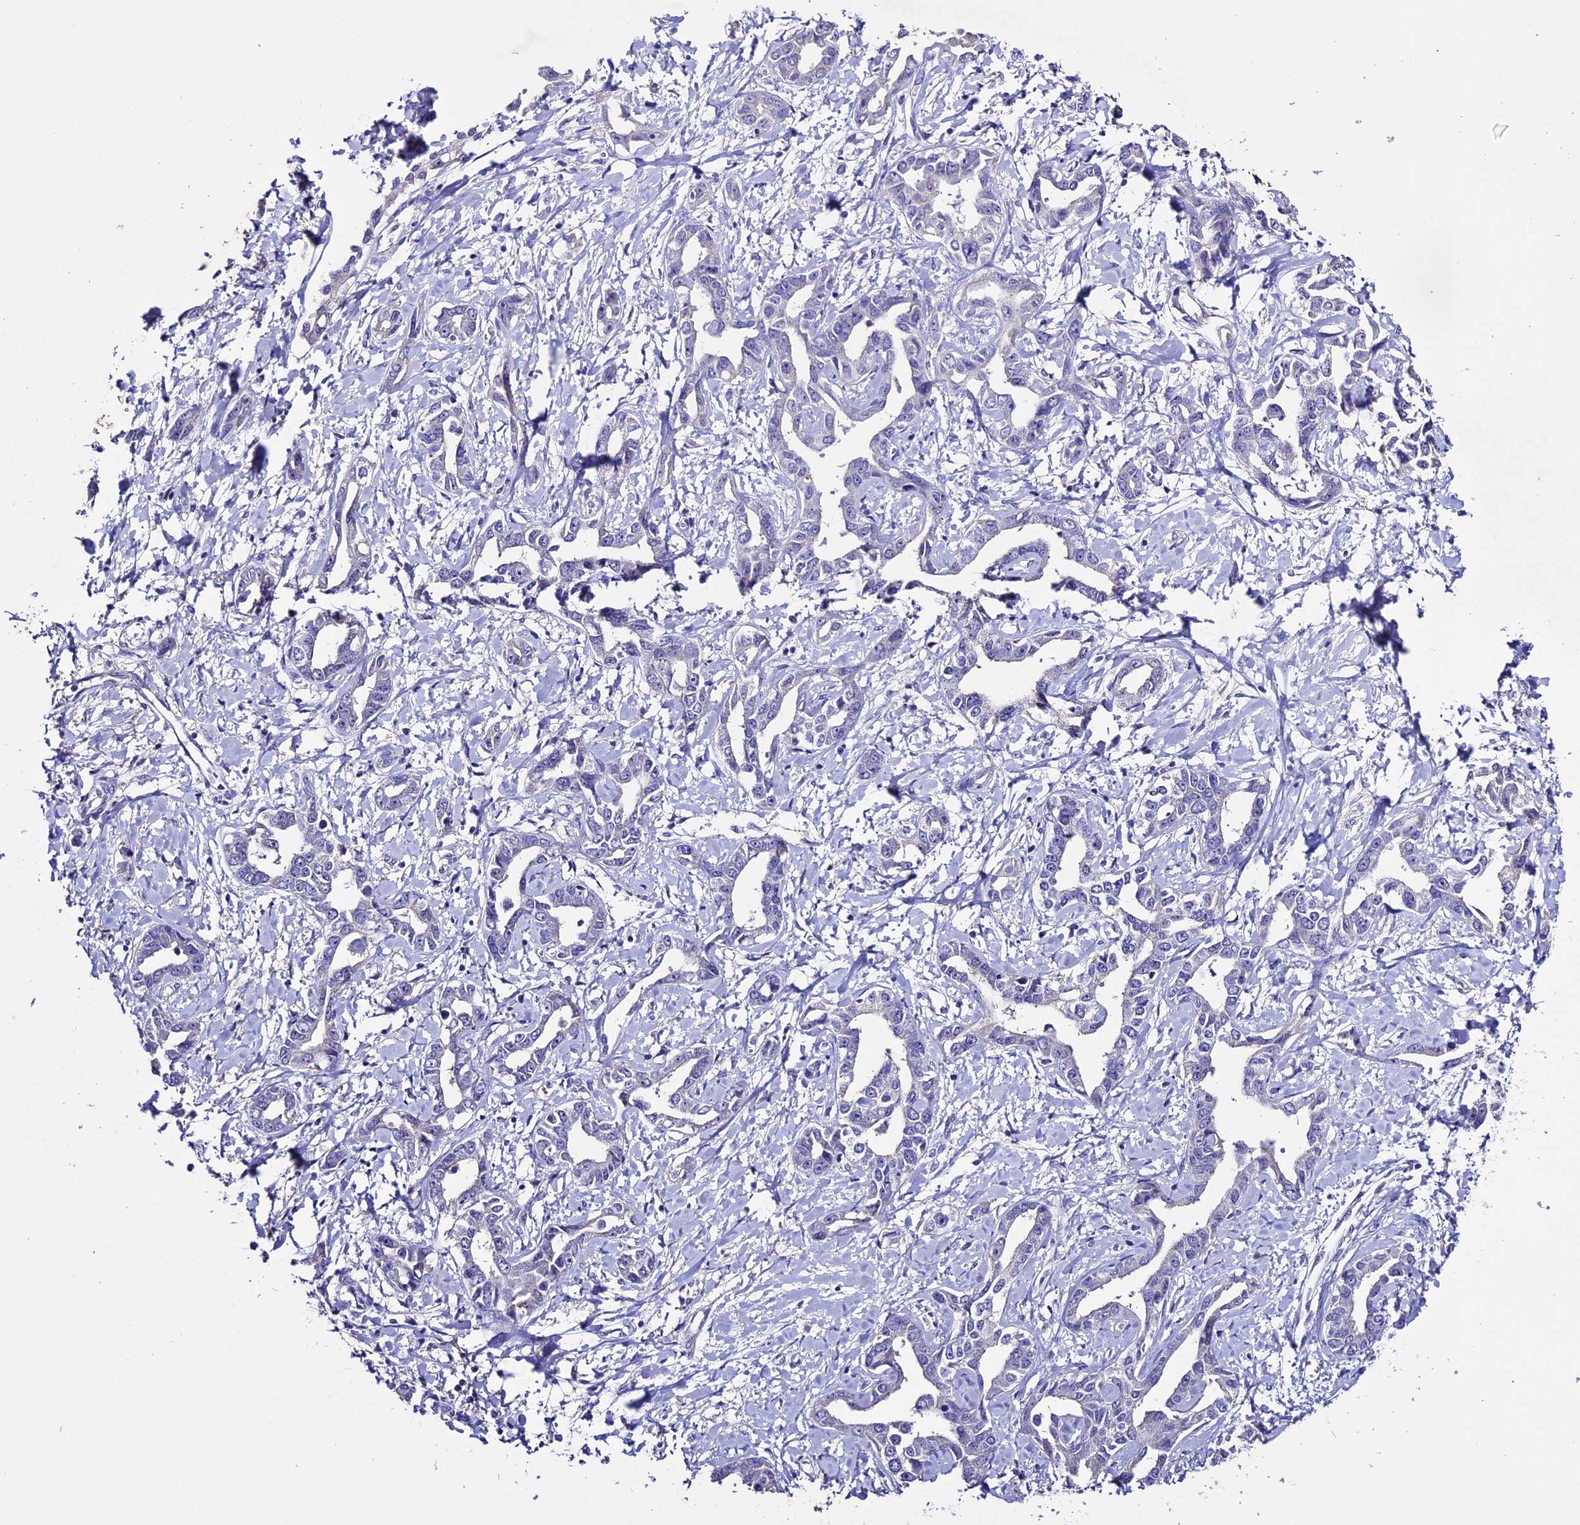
{"staining": {"intensity": "negative", "quantity": "none", "location": "none"}, "tissue": "liver cancer", "cell_type": "Tumor cells", "image_type": "cancer", "snomed": [{"axis": "morphology", "description": "Cholangiocarcinoma"}, {"axis": "topography", "description": "Liver"}], "caption": "Human cholangiocarcinoma (liver) stained for a protein using immunohistochemistry (IHC) shows no expression in tumor cells.", "gene": "DIS3L", "patient": {"sex": "male", "age": 59}}